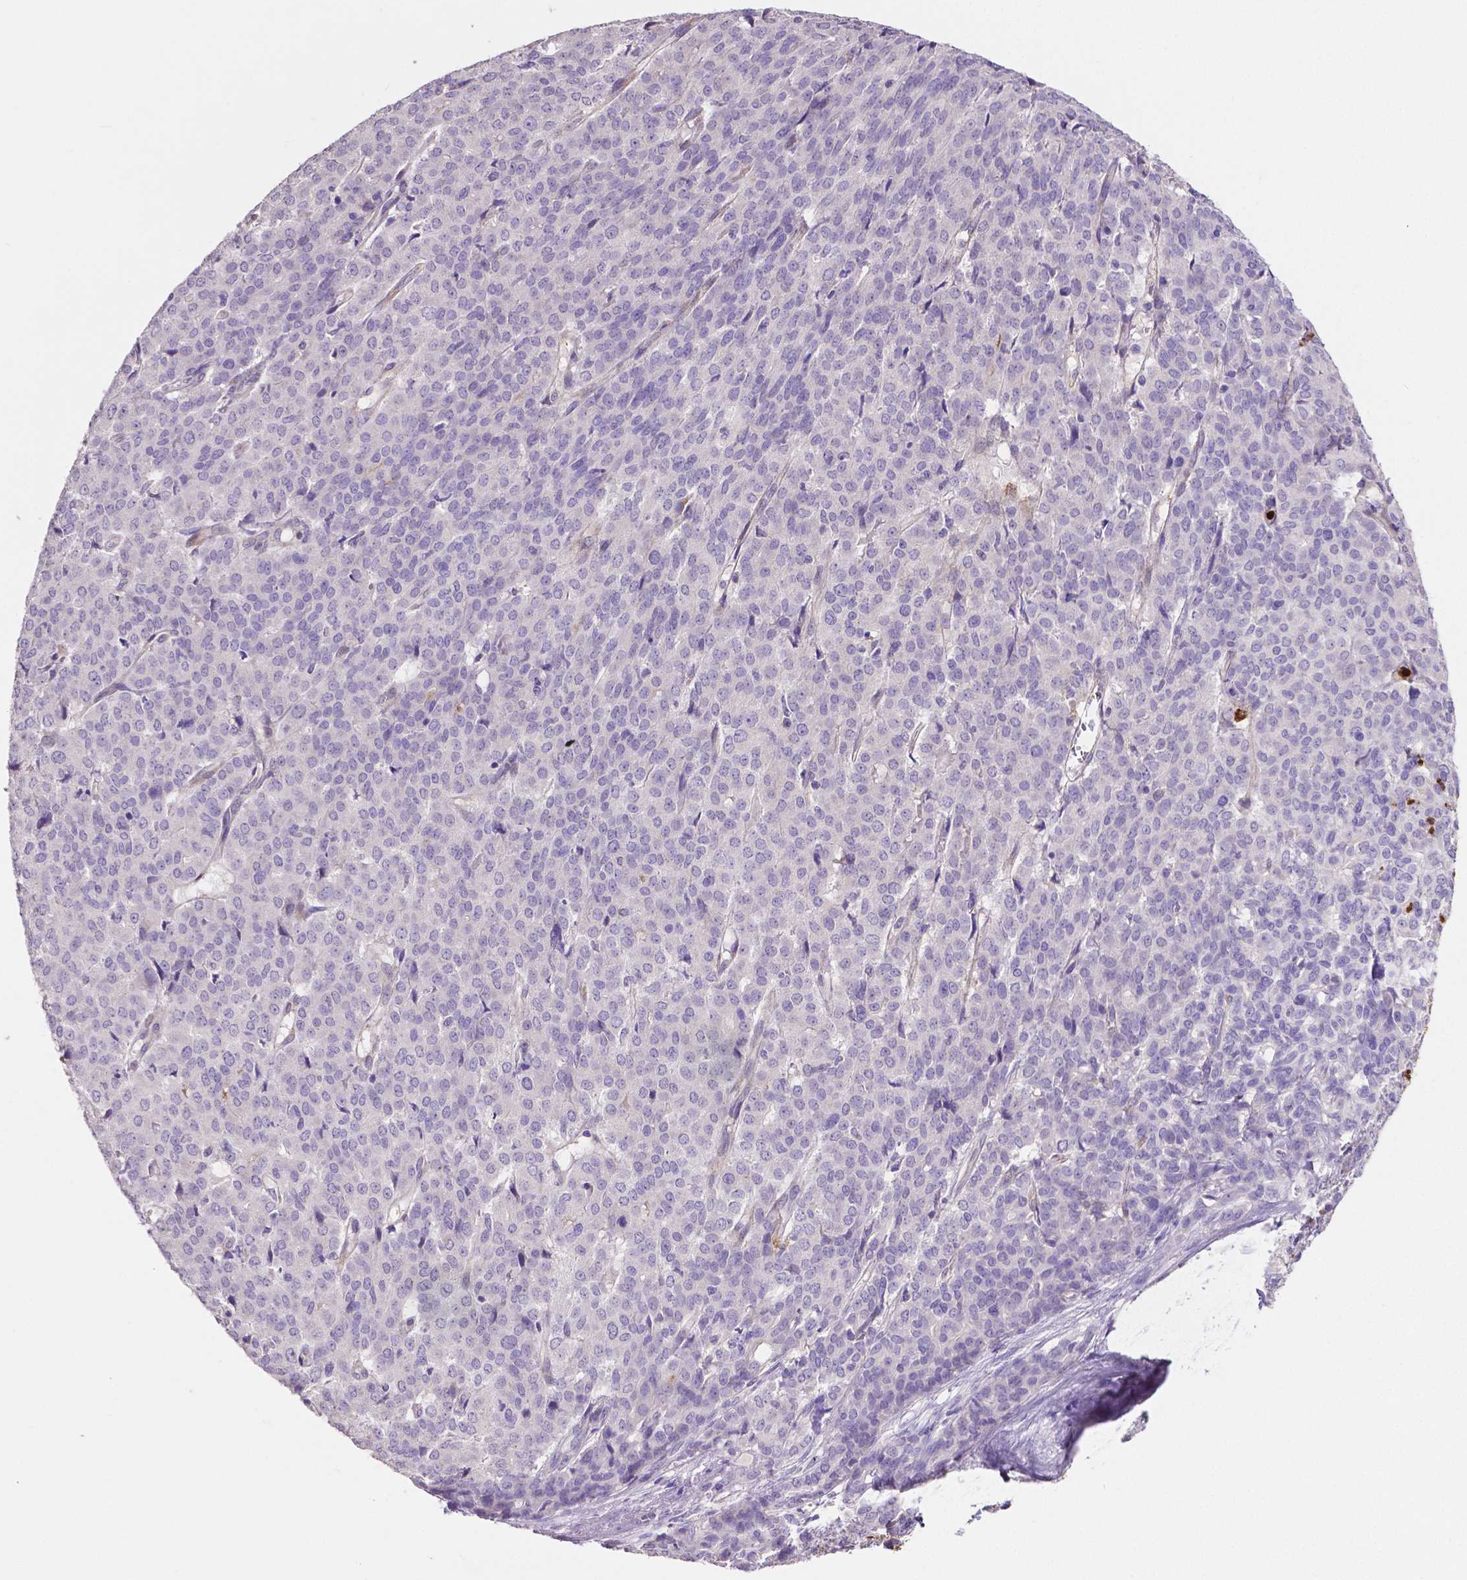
{"staining": {"intensity": "negative", "quantity": "none", "location": "none"}, "tissue": "liver cancer", "cell_type": "Tumor cells", "image_type": "cancer", "snomed": [{"axis": "morphology", "description": "Cholangiocarcinoma"}, {"axis": "topography", "description": "Liver"}], "caption": "IHC of human cholangiocarcinoma (liver) shows no positivity in tumor cells.", "gene": "MMP9", "patient": {"sex": "female", "age": 47}}